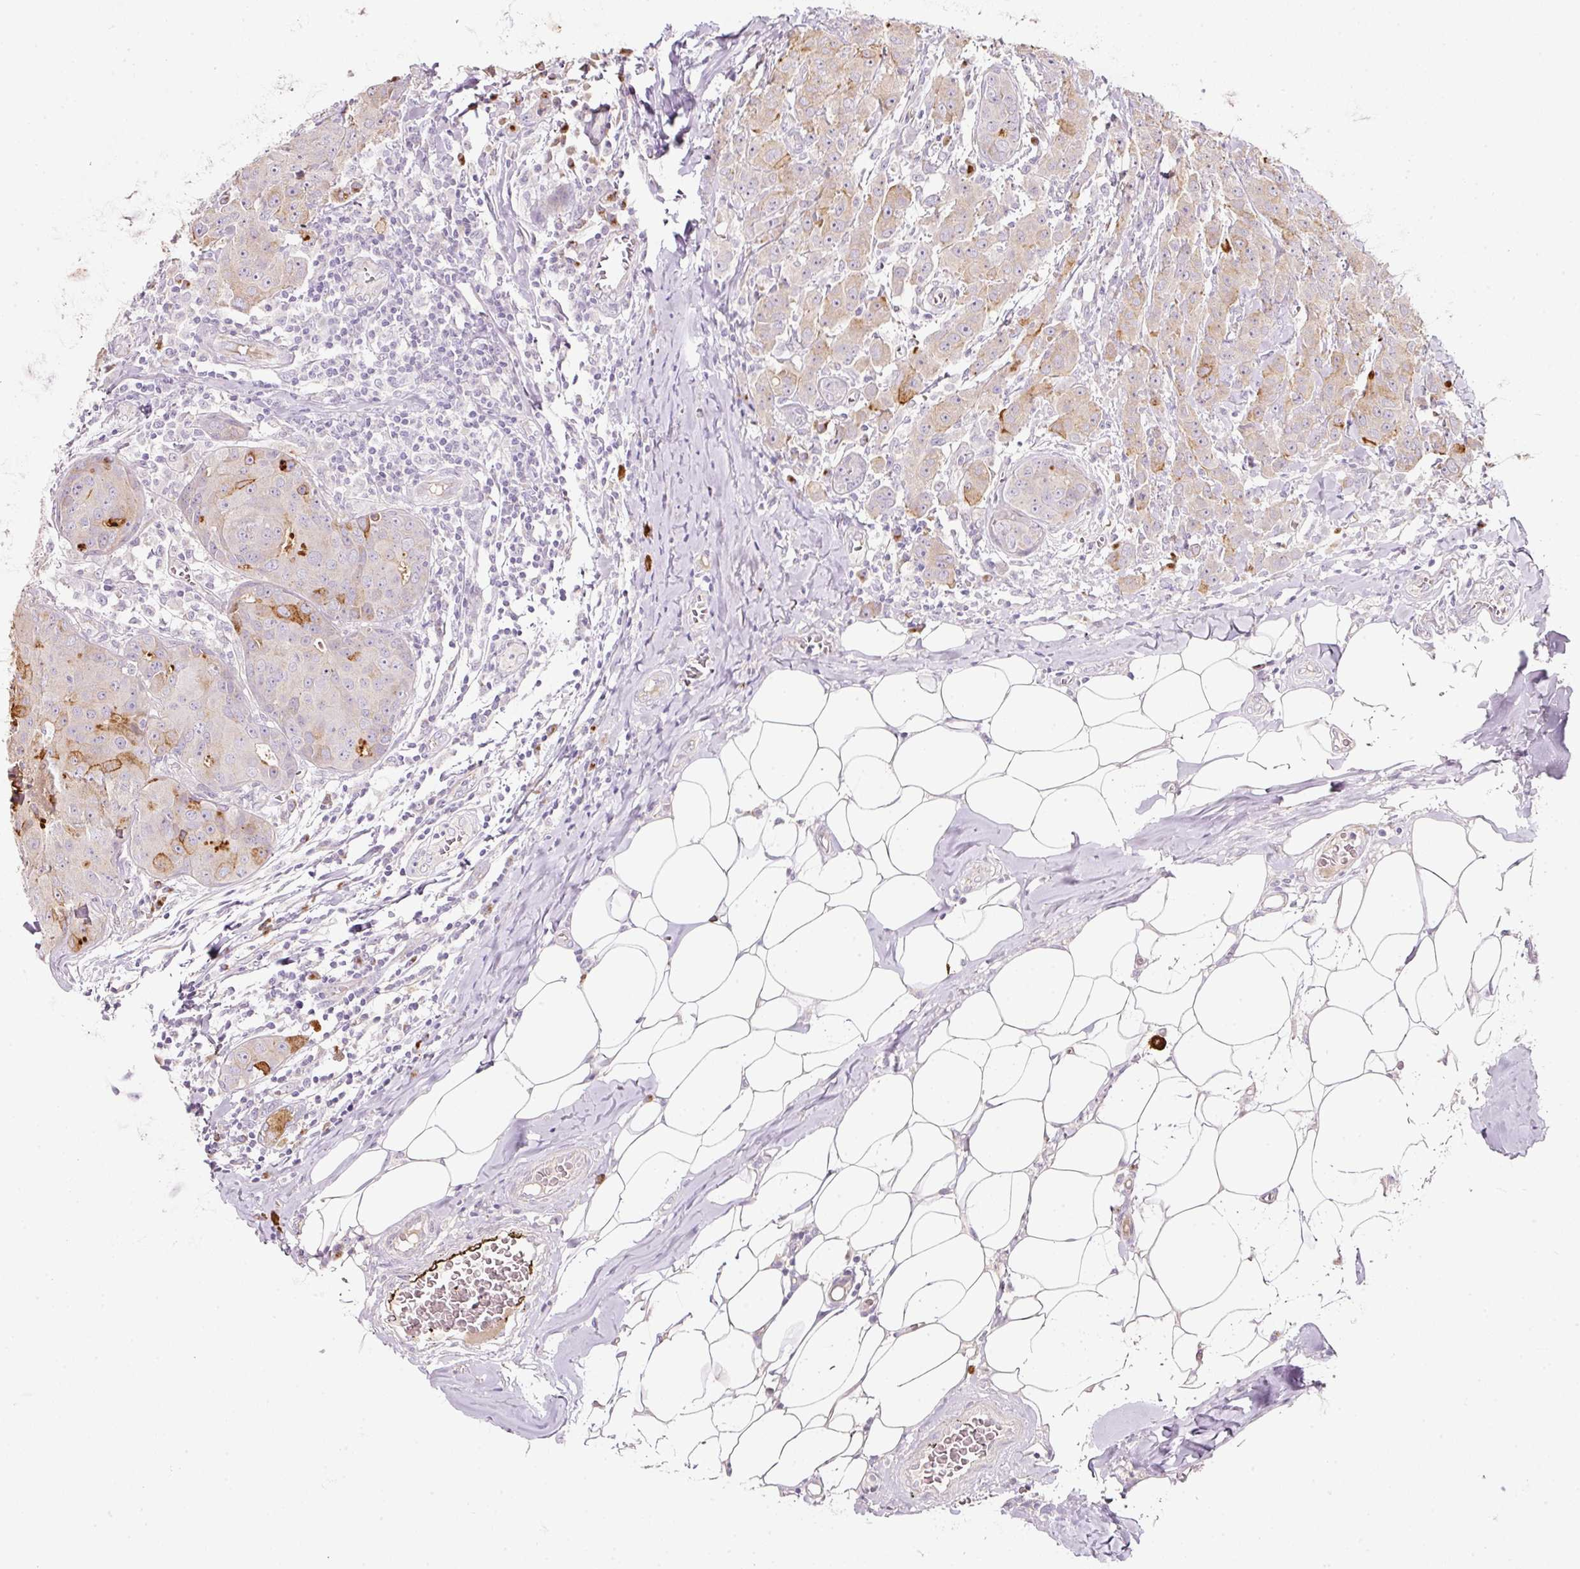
{"staining": {"intensity": "strong", "quantity": "<25%", "location": "cytoplasmic/membranous"}, "tissue": "breast cancer", "cell_type": "Tumor cells", "image_type": "cancer", "snomed": [{"axis": "morphology", "description": "Duct carcinoma"}, {"axis": "topography", "description": "Breast"}], "caption": "IHC image of neoplastic tissue: human invasive ductal carcinoma (breast) stained using immunohistochemistry demonstrates medium levels of strong protein expression localized specifically in the cytoplasmic/membranous of tumor cells, appearing as a cytoplasmic/membranous brown color.", "gene": "NBPF11", "patient": {"sex": "female", "age": 43}}